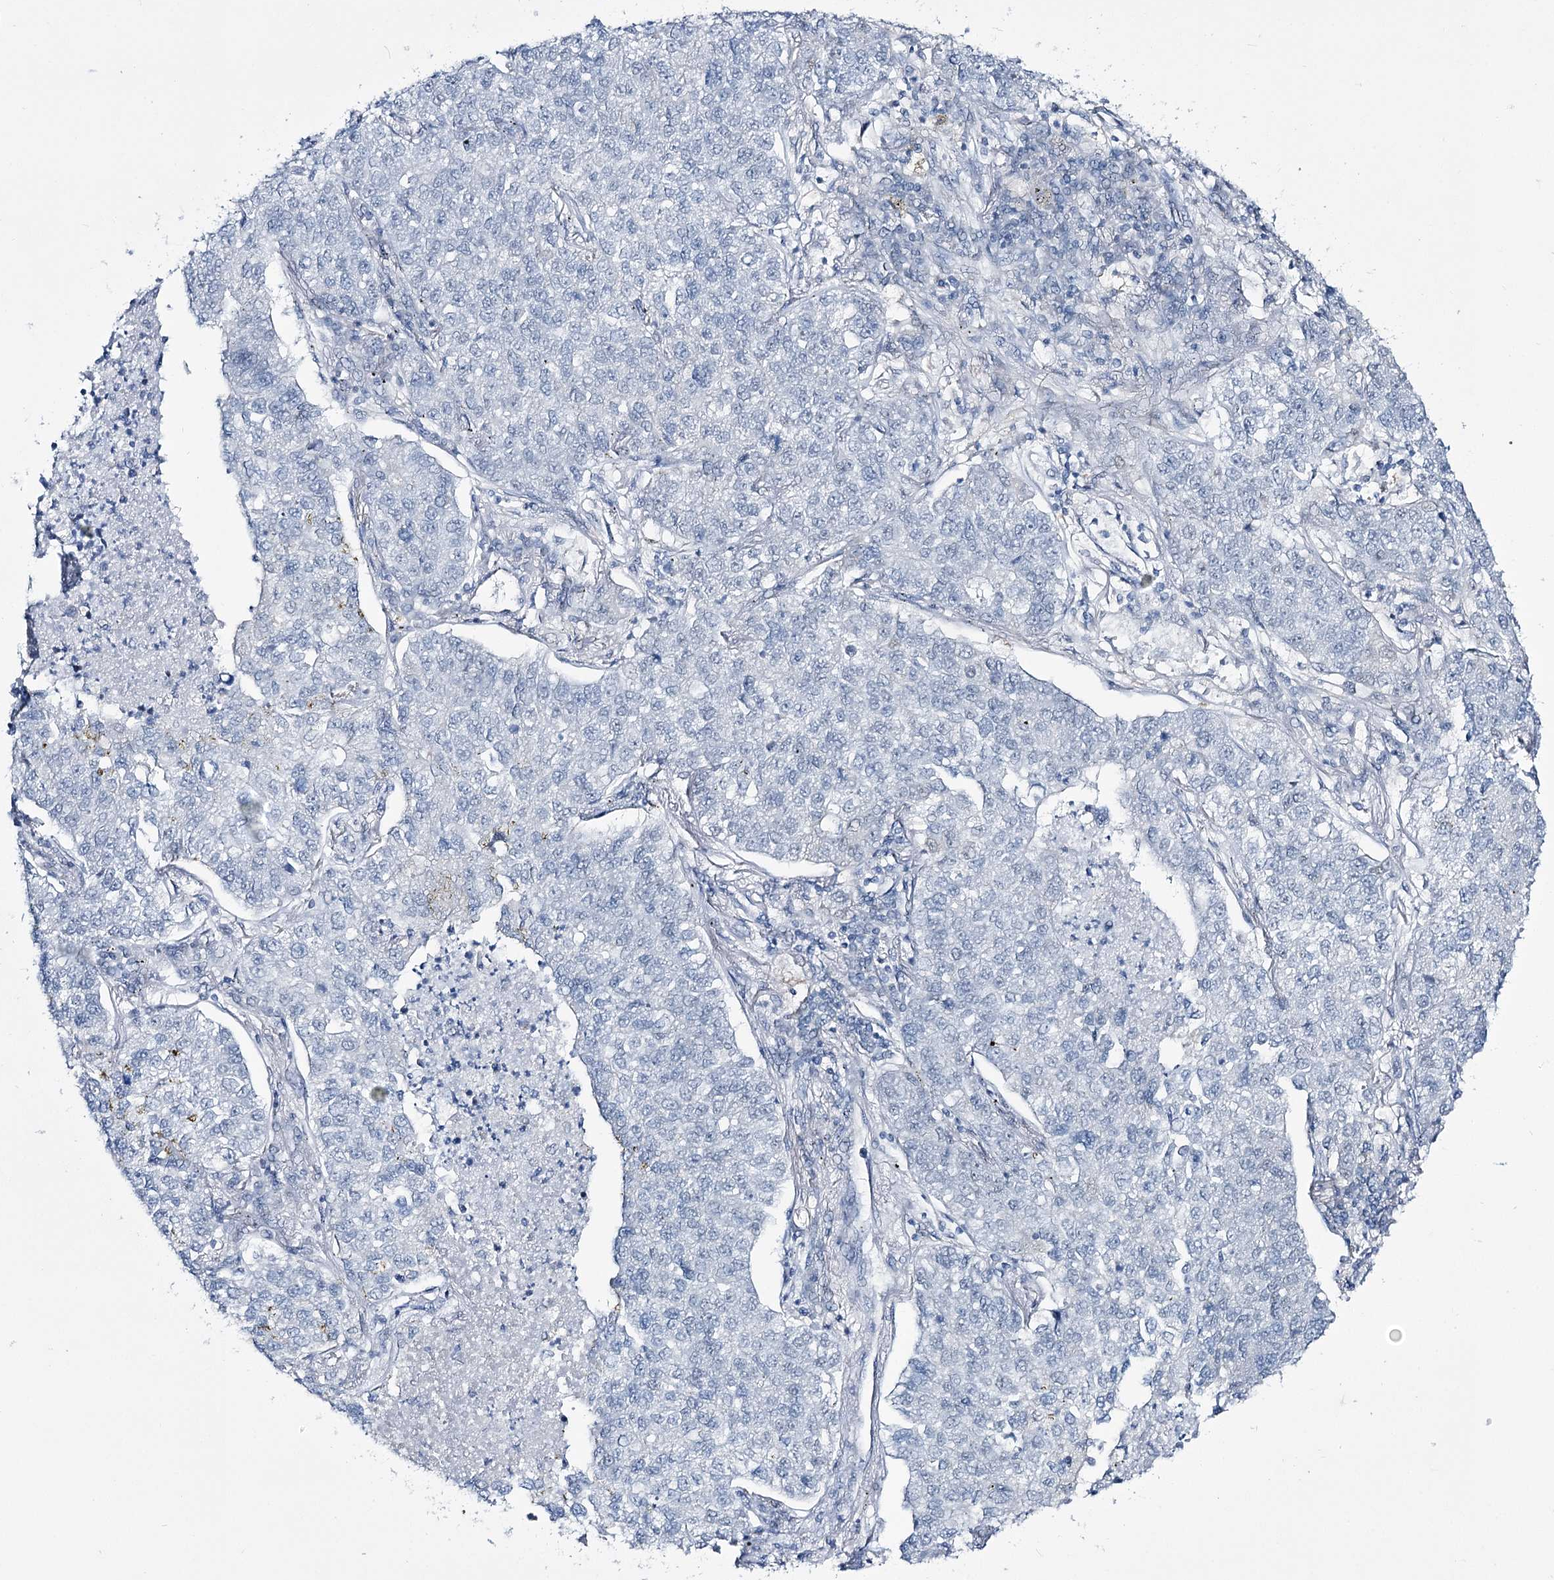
{"staining": {"intensity": "negative", "quantity": "none", "location": "none"}, "tissue": "lung cancer", "cell_type": "Tumor cells", "image_type": "cancer", "snomed": [{"axis": "morphology", "description": "Adenocarcinoma, NOS"}, {"axis": "topography", "description": "Lung"}], "caption": "Protein analysis of lung cancer (adenocarcinoma) displays no significant positivity in tumor cells.", "gene": "RBM15B", "patient": {"sex": "male", "age": 49}}